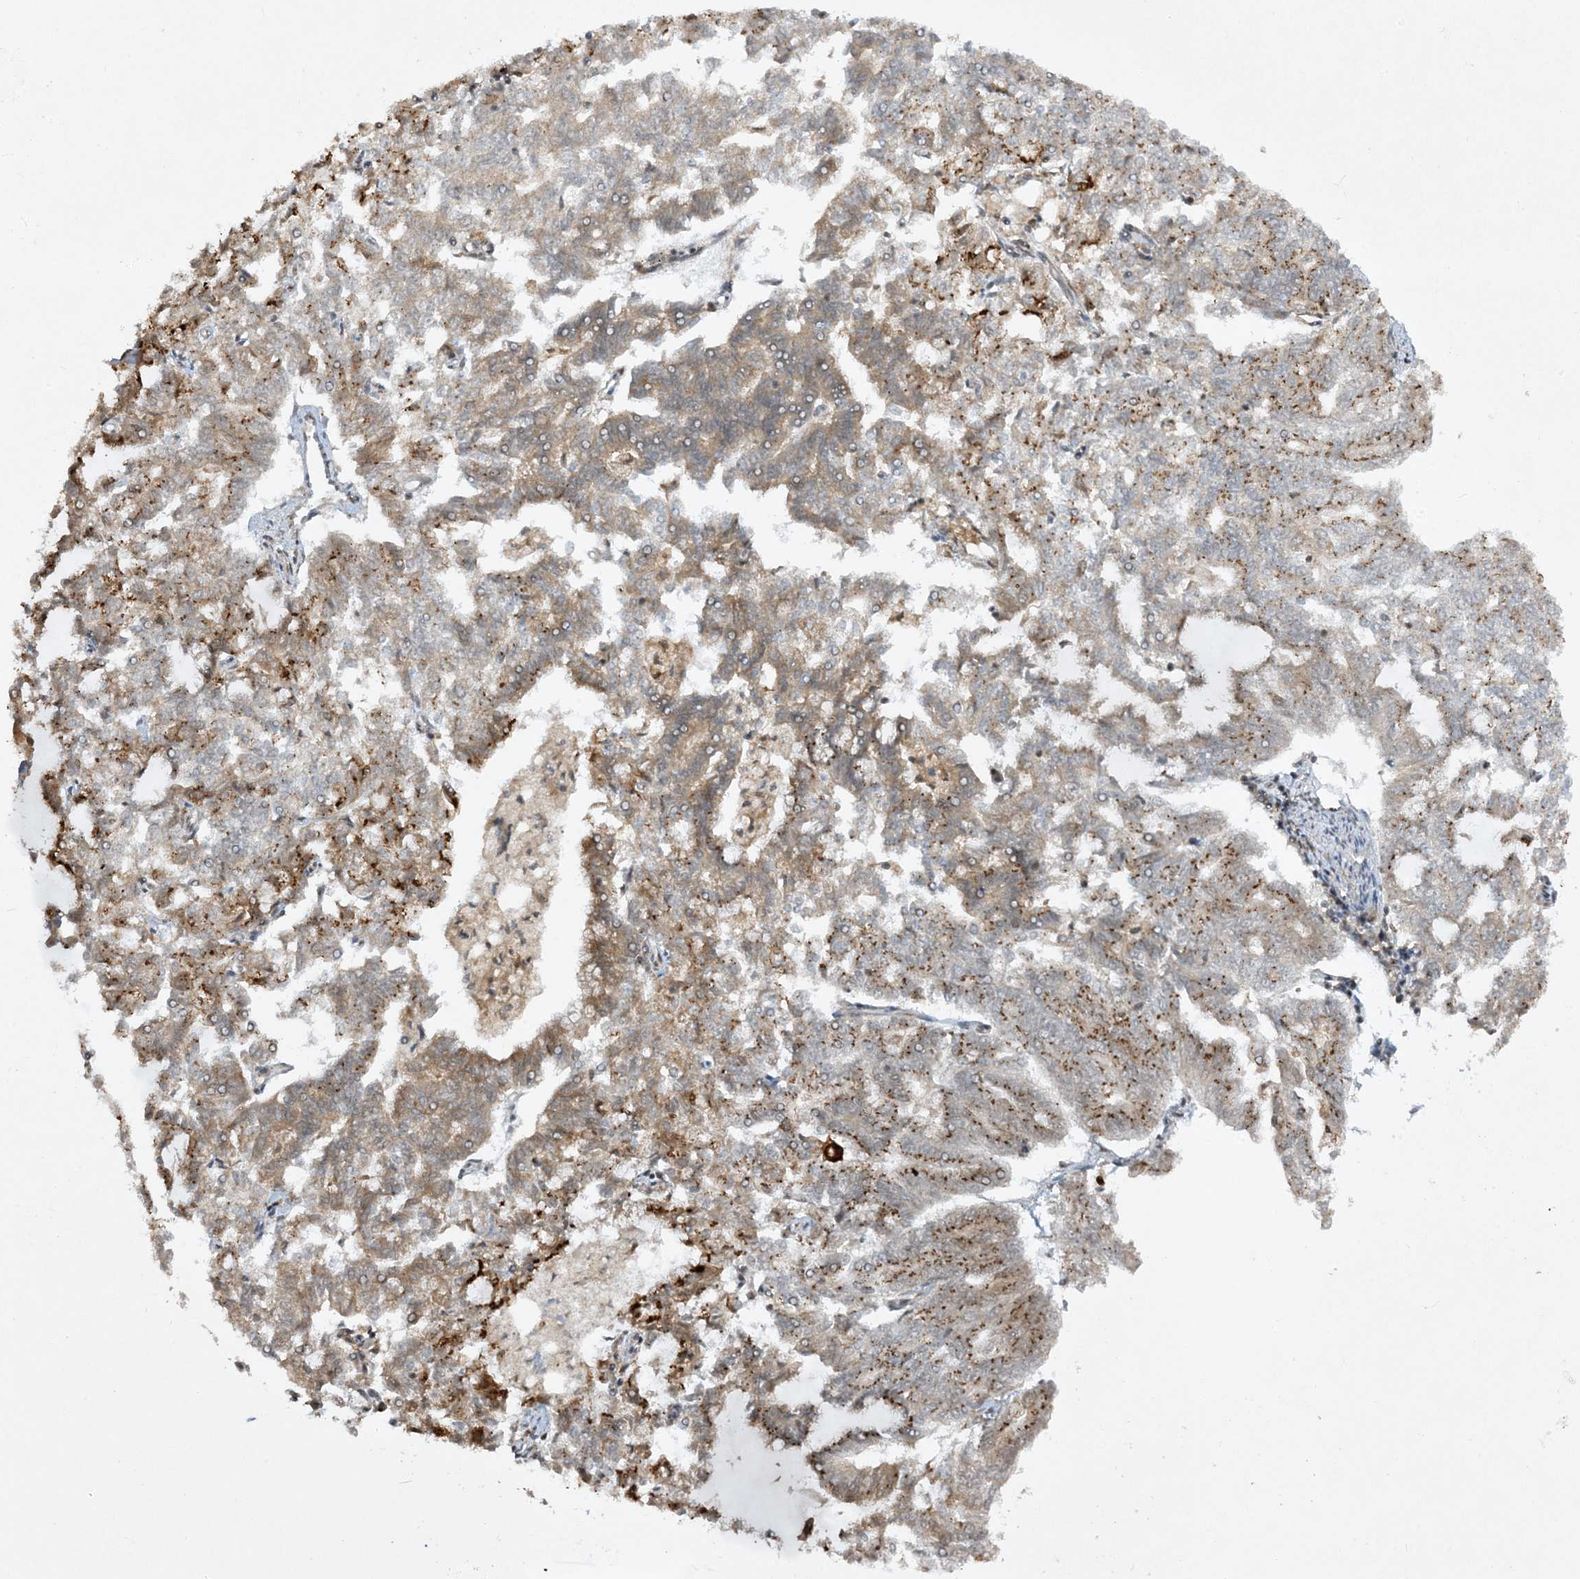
{"staining": {"intensity": "moderate", "quantity": "25%-75%", "location": "cytoplasmic/membranous"}, "tissue": "endometrial cancer", "cell_type": "Tumor cells", "image_type": "cancer", "snomed": [{"axis": "morphology", "description": "Adenocarcinoma, NOS"}, {"axis": "topography", "description": "Endometrium"}], "caption": "This is a photomicrograph of immunohistochemistry (IHC) staining of endometrial cancer, which shows moderate staining in the cytoplasmic/membranous of tumor cells.", "gene": "CERT1", "patient": {"sex": "female", "age": 79}}